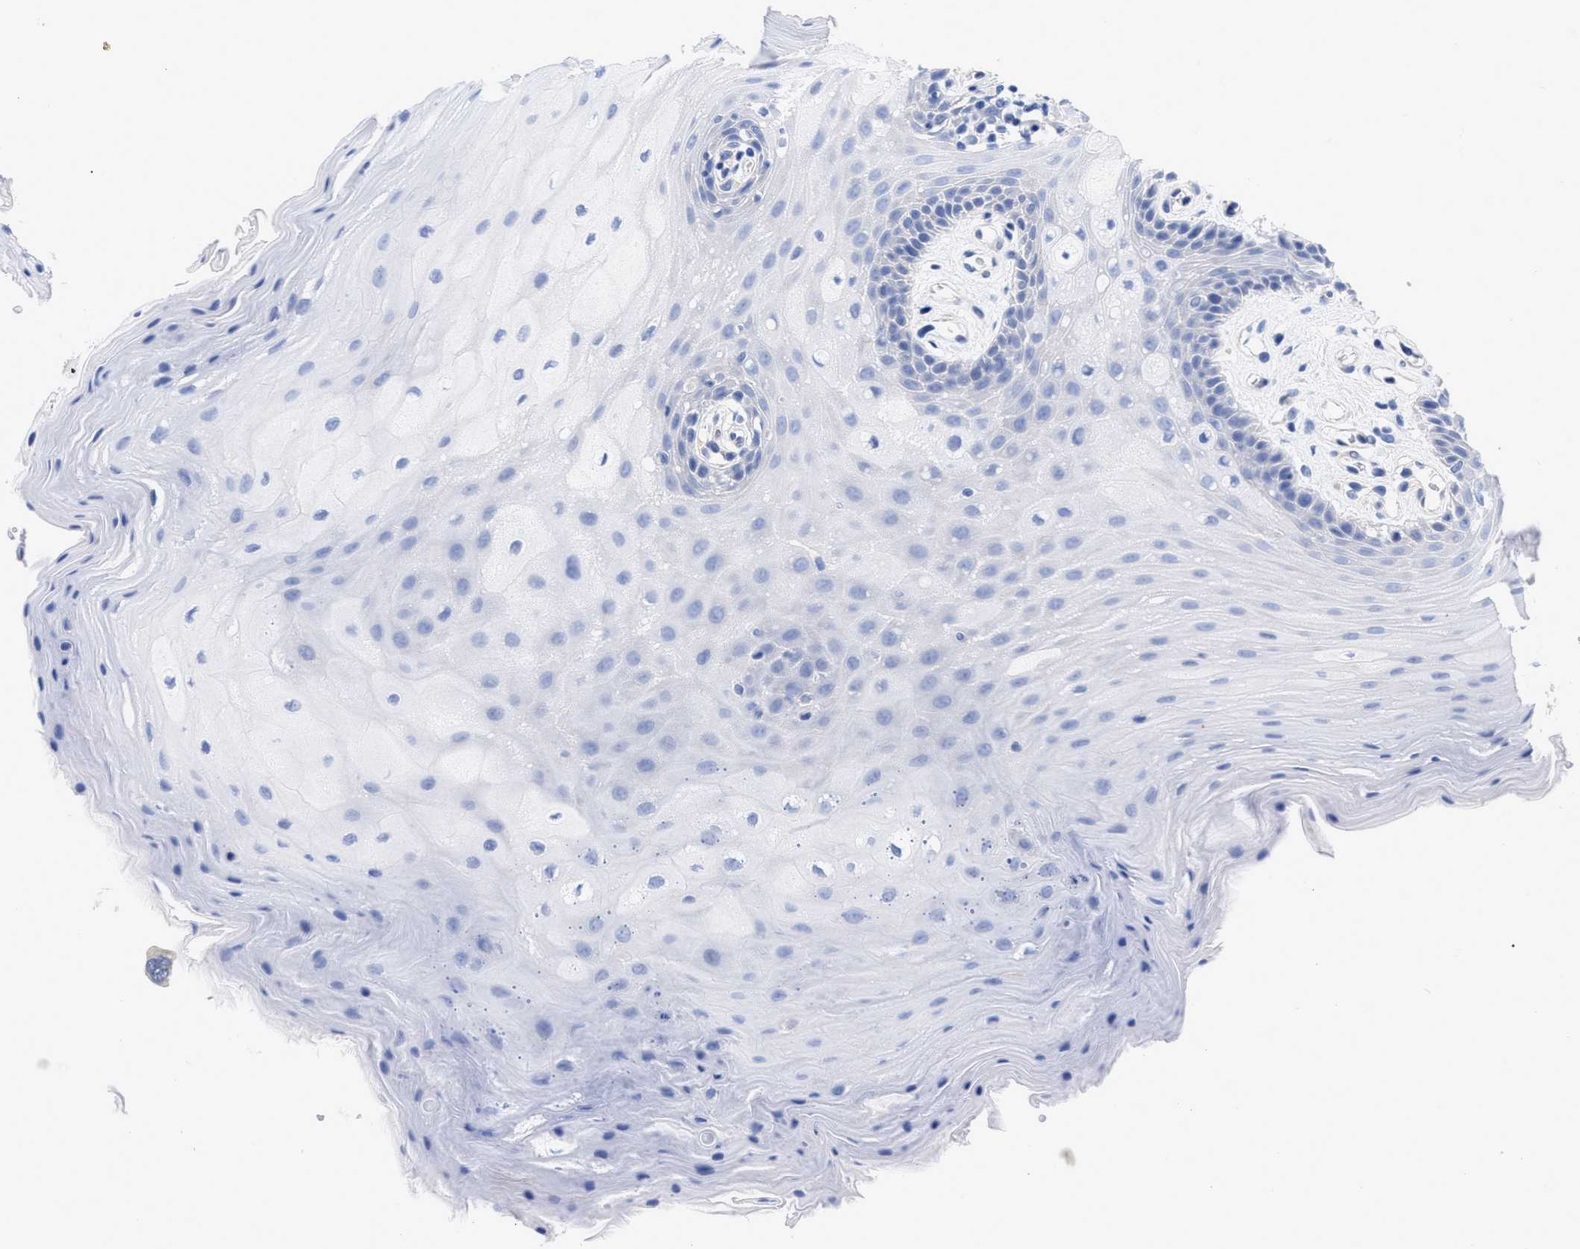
{"staining": {"intensity": "negative", "quantity": "none", "location": "none"}, "tissue": "oral mucosa", "cell_type": "Squamous epithelial cells", "image_type": "normal", "snomed": [{"axis": "morphology", "description": "Normal tissue, NOS"}, {"axis": "morphology", "description": "Squamous cell carcinoma, NOS"}, {"axis": "topography", "description": "Oral tissue"}, {"axis": "topography", "description": "Head-Neck"}], "caption": "This is an immunohistochemistry (IHC) image of normal human oral mucosa. There is no staining in squamous epithelial cells.", "gene": "IRAG2", "patient": {"sex": "male", "age": 71}}